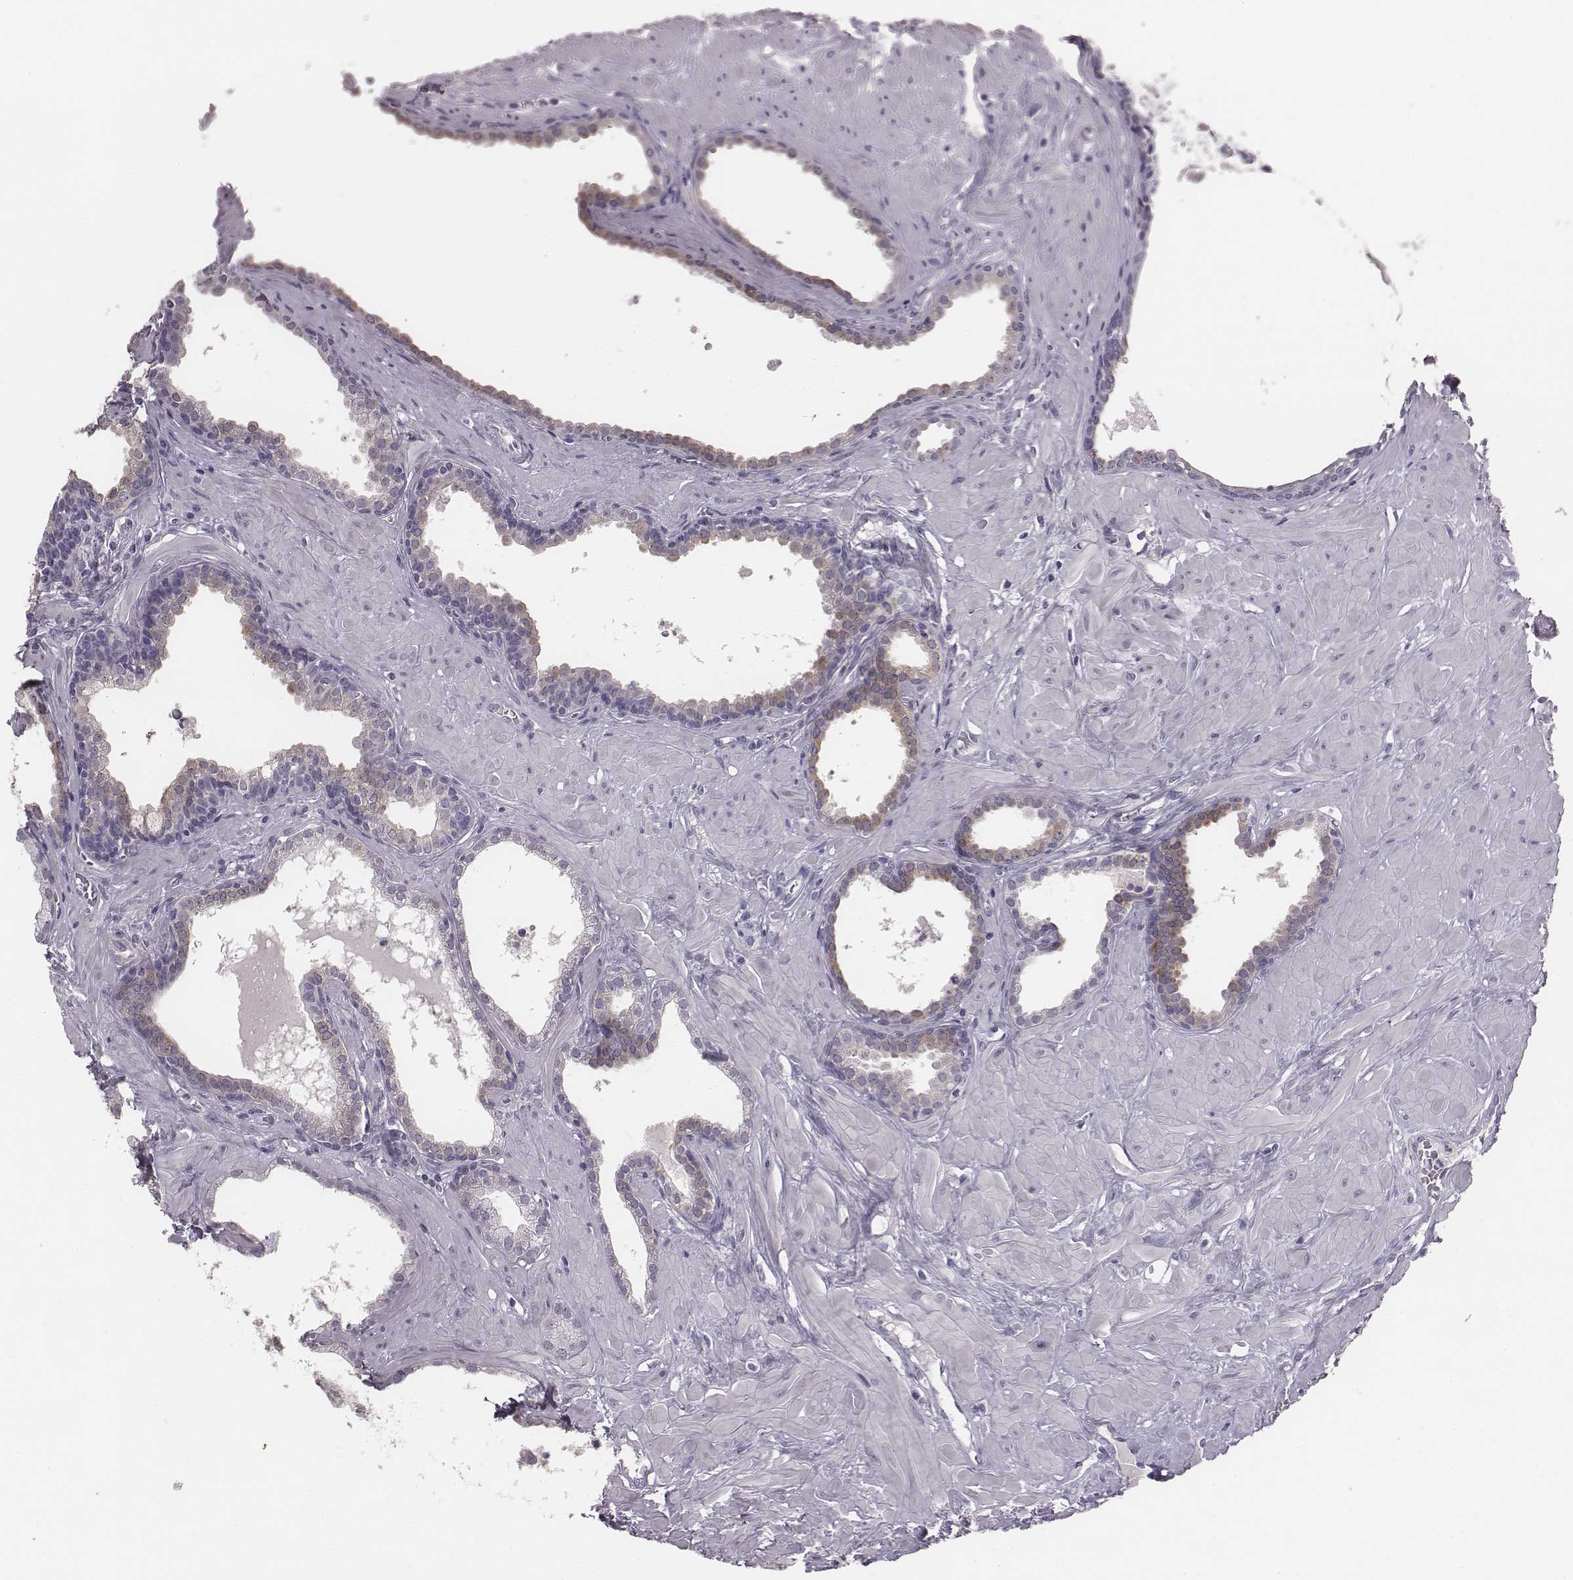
{"staining": {"intensity": "moderate", "quantity": "<25%", "location": "cytoplasmic/membranous"}, "tissue": "prostate", "cell_type": "Glandular cells", "image_type": "normal", "snomed": [{"axis": "morphology", "description": "Normal tissue, NOS"}, {"axis": "topography", "description": "Prostate"}], "caption": "Moderate cytoplasmic/membranous positivity for a protein is appreciated in approximately <25% of glandular cells of normal prostate using immunohistochemistry.", "gene": "ENSG00000284762", "patient": {"sex": "male", "age": 48}}